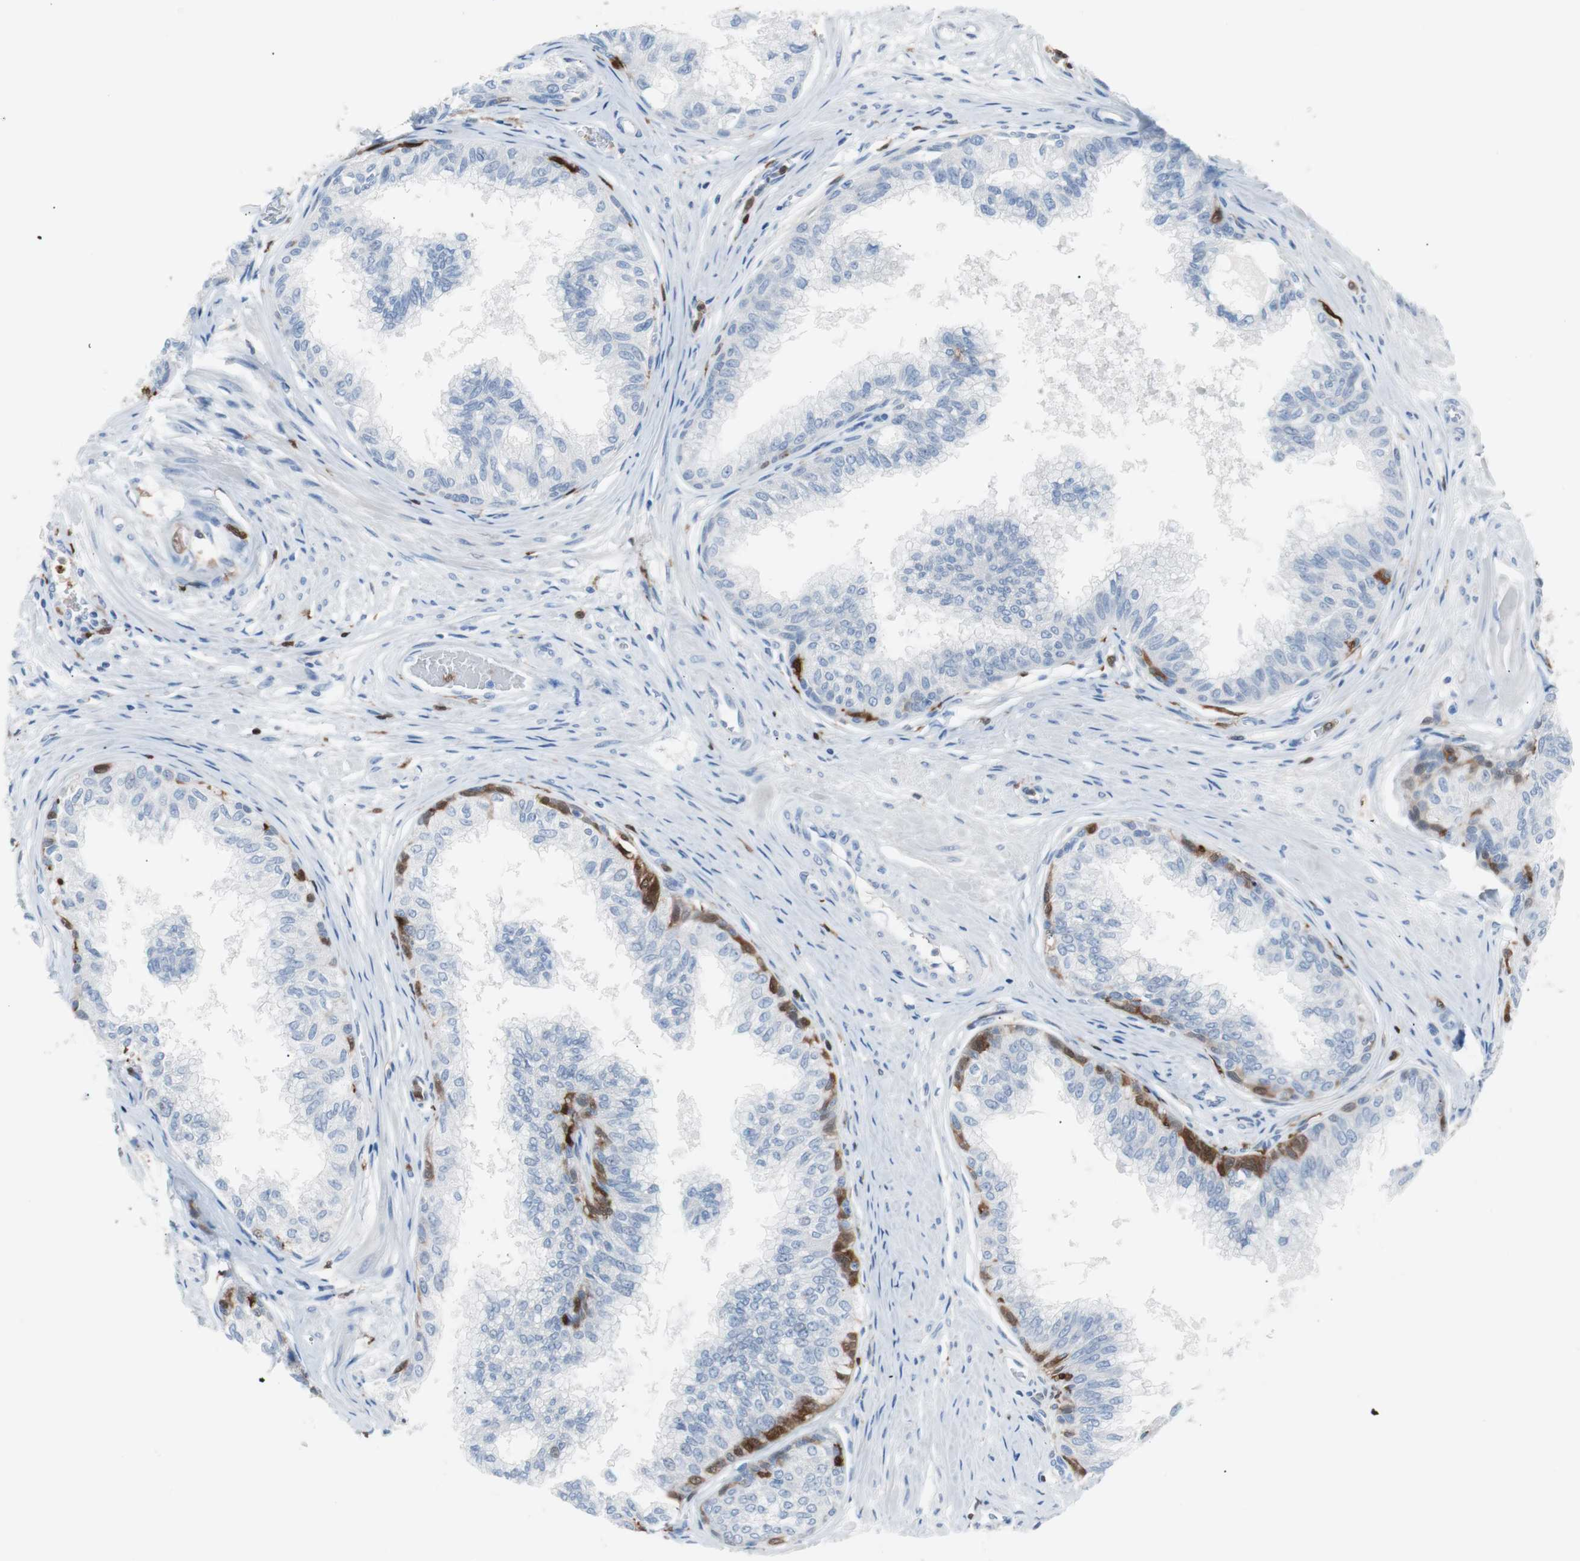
{"staining": {"intensity": "moderate", "quantity": "<25%", "location": "cytoplasmic/membranous,nuclear"}, "tissue": "prostate", "cell_type": "Glandular cells", "image_type": "normal", "snomed": [{"axis": "morphology", "description": "Normal tissue, NOS"}, {"axis": "topography", "description": "Prostate"}, {"axis": "topography", "description": "Seminal veicle"}], "caption": "This histopathology image reveals benign prostate stained with immunohistochemistry (IHC) to label a protein in brown. The cytoplasmic/membranous,nuclear of glandular cells show moderate positivity for the protein. Nuclei are counter-stained blue.", "gene": "IL18", "patient": {"sex": "male", "age": 60}}